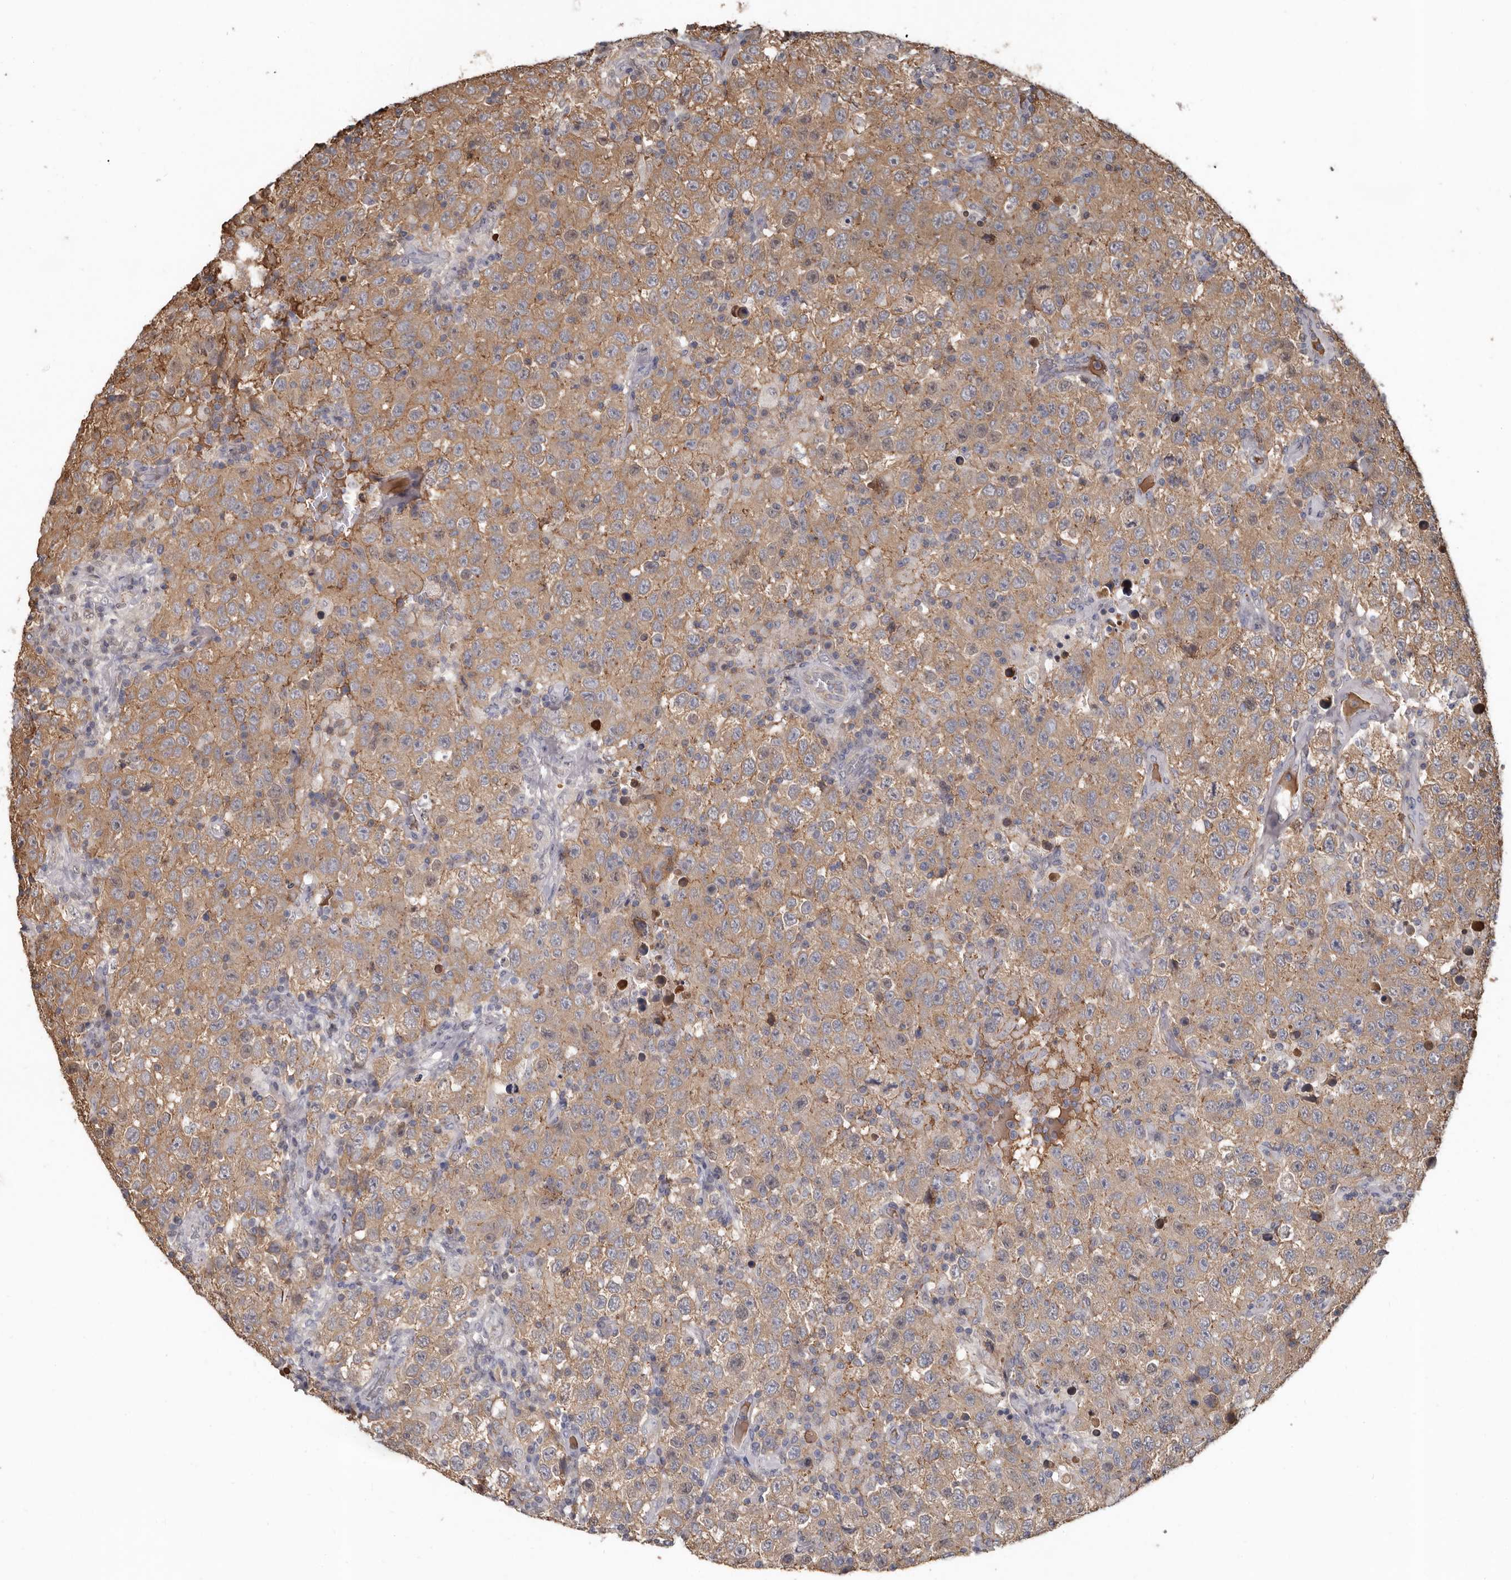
{"staining": {"intensity": "weak", "quantity": ">75%", "location": "cytoplasmic/membranous"}, "tissue": "testis cancer", "cell_type": "Tumor cells", "image_type": "cancer", "snomed": [{"axis": "morphology", "description": "Seminoma, NOS"}, {"axis": "topography", "description": "Testis"}], "caption": "Protein staining by immunohistochemistry exhibits weak cytoplasmic/membranous expression in about >75% of tumor cells in testis cancer.", "gene": "LRGUK", "patient": {"sex": "male", "age": 41}}